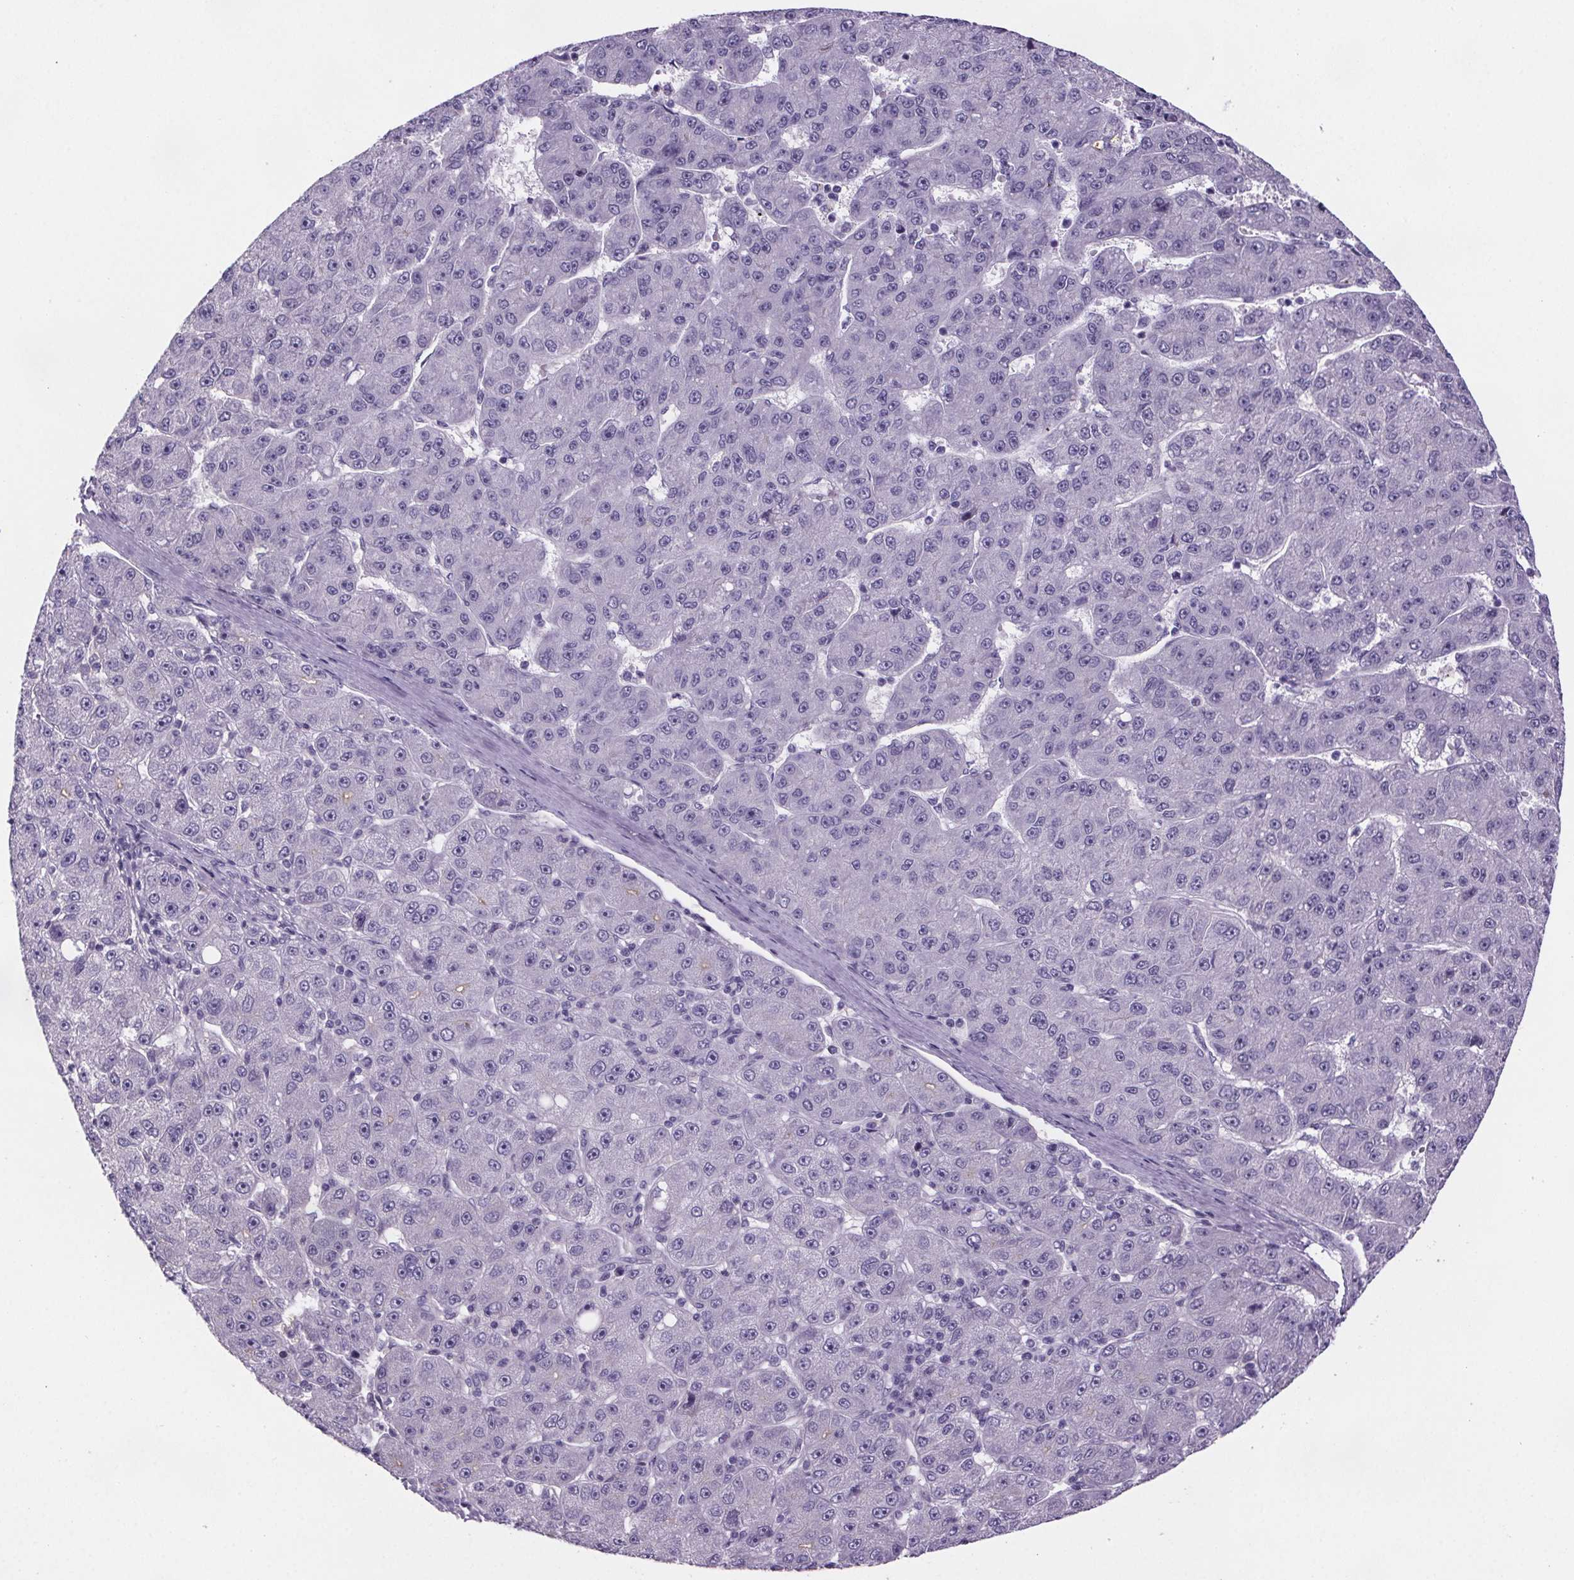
{"staining": {"intensity": "negative", "quantity": "none", "location": "none"}, "tissue": "liver cancer", "cell_type": "Tumor cells", "image_type": "cancer", "snomed": [{"axis": "morphology", "description": "Carcinoma, Hepatocellular, NOS"}, {"axis": "topography", "description": "Liver"}], "caption": "This is a image of immunohistochemistry (IHC) staining of hepatocellular carcinoma (liver), which shows no positivity in tumor cells.", "gene": "CUBN", "patient": {"sex": "male", "age": 67}}